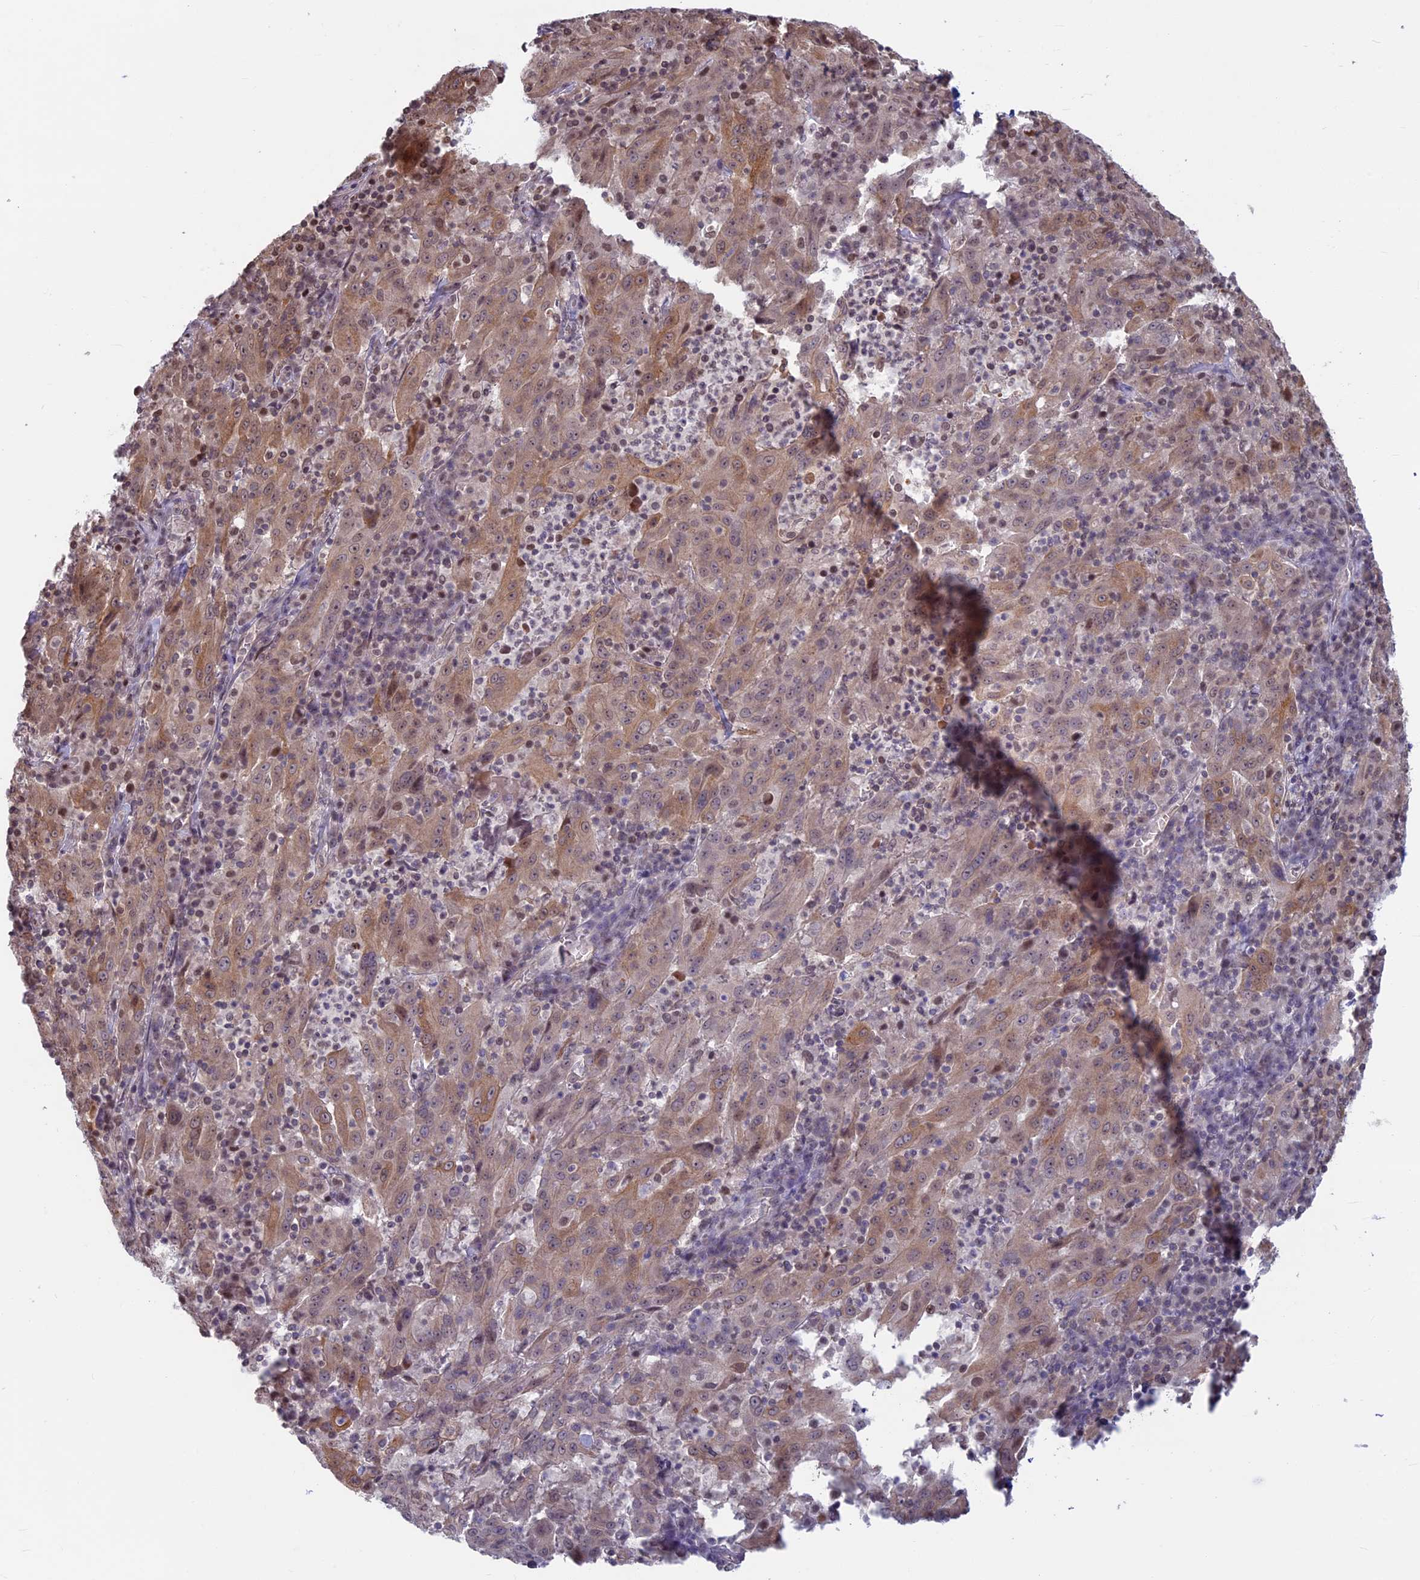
{"staining": {"intensity": "moderate", "quantity": ">75%", "location": "cytoplasmic/membranous,nuclear"}, "tissue": "pancreatic cancer", "cell_type": "Tumor cells", "image_type": "cancer", "snomed": [{"axis": "morphology", "description": "Adenocarcinoma, NOS"}, {"axis": "topography", "description": "Pancreas"}], "caption": "DAB immunohistochemical staining of pancreatic cancer demonstrates moderate cytoplasmic/membranous and nuclear protein staining in about >75% of tumor cells. (DAB (3,3'-diaminobenzidine) IHC, brown staining for protein, blue staining for nuclei).", "gene": "SPIRE1", "patient": {"sex": "male", "age": 63}}